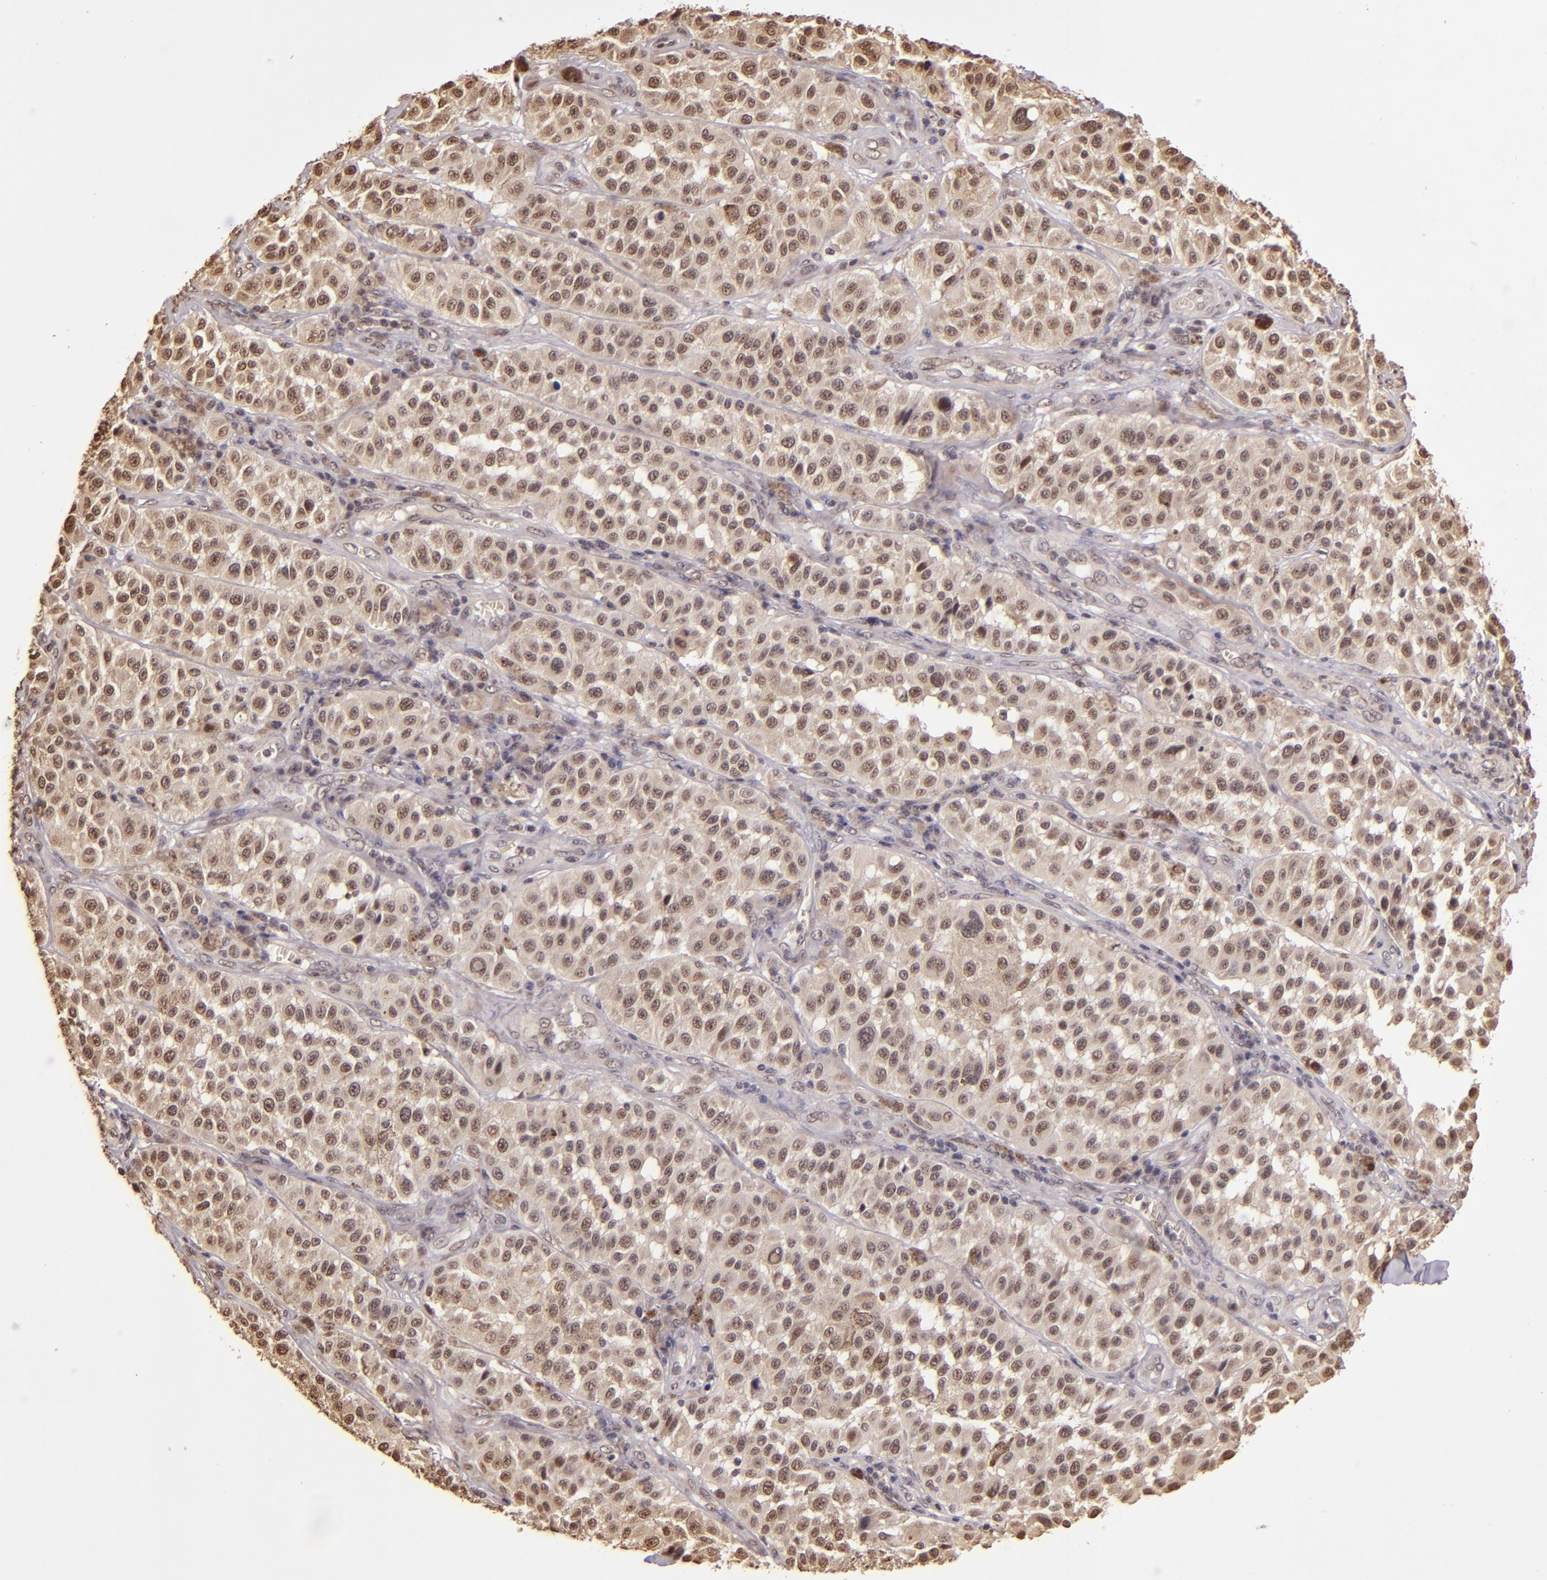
{"staining": {"intensity": "weak", "quantity": ">75%", "location": "cytoplasmic/membranous,nuclear"}, "tissue": "melanoma", "cell_type": "Tumor cells", "image_type": "cancer", "snomed": [{"axis": "morphology", "description": "Malignant melanoma, NOS"}, {"axis": "topography", "description": "Skin"}], "caption": "Weak cytoplasmic/membranous and nuclear staining is present in about >75% of tumor cells in melanoma. (DAB IHC, brown staining for protein, blue staining for nuclei).", "gene": "CUL1", "patient": {"sex": "female", "age": 64}}